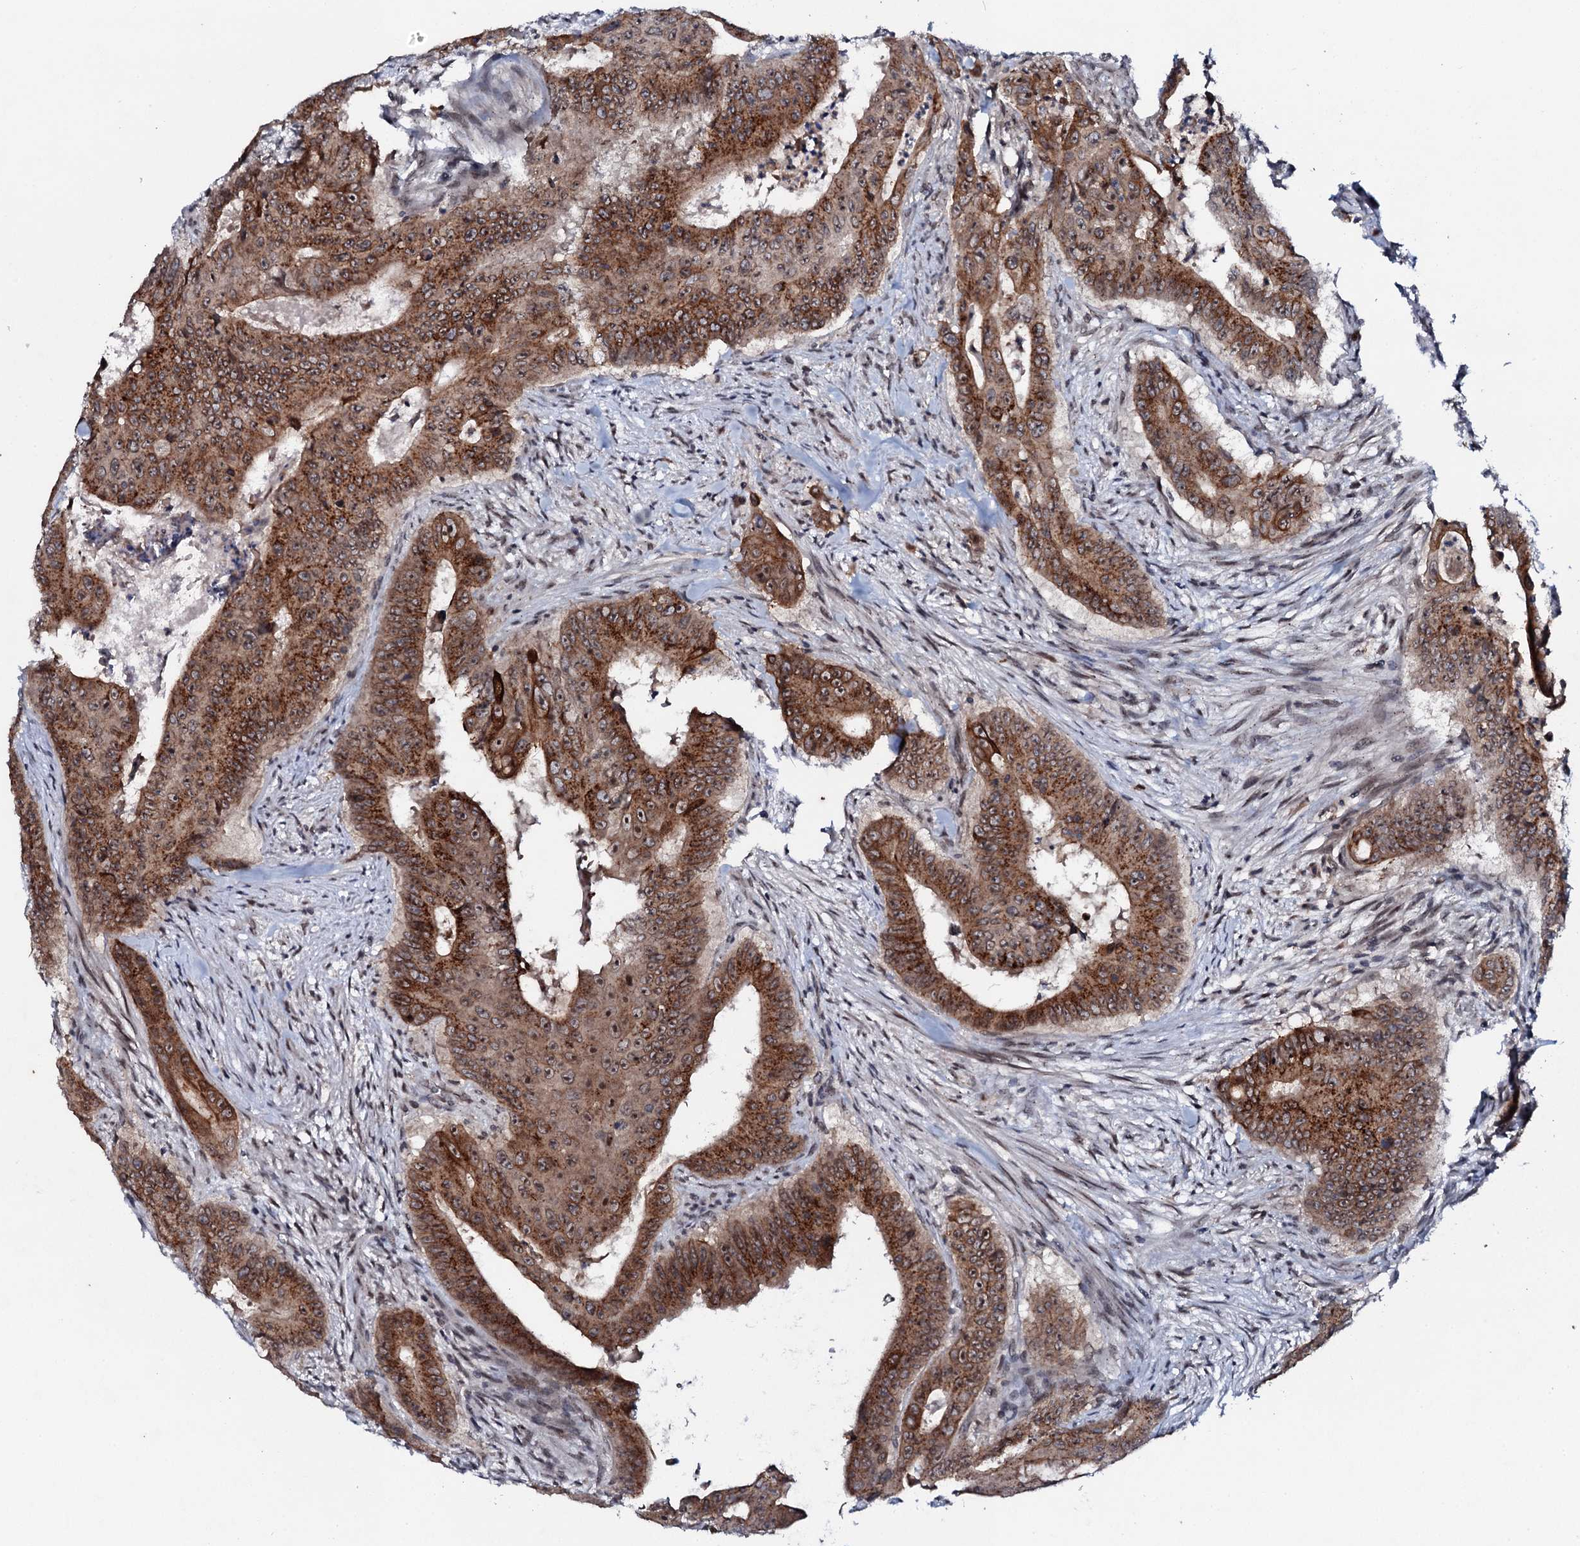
{"staining": {"intensity": "strong", "quantity": "25%-75%", "location": "cytoplasmic/membranous,nuclear"}, "tissue": "colorectal cancer", "cell_type": "Tumor cells", "image_type": "cancer", "snomed": [{"axis": "morphology", "description": "Adenocarcinoma, NOS"}, {"axis": "topography", "description": "Rectum"}], "caption": "Immunohistochemistry (IHC) (DAB) staining of colorectal cancer reveals strong cytoplasmic/membranous and nuclear protein staining in about 25%-75% of tumor cells.", "gene": "SNTA1", "patient": {"sex": "female", "age": 75}}